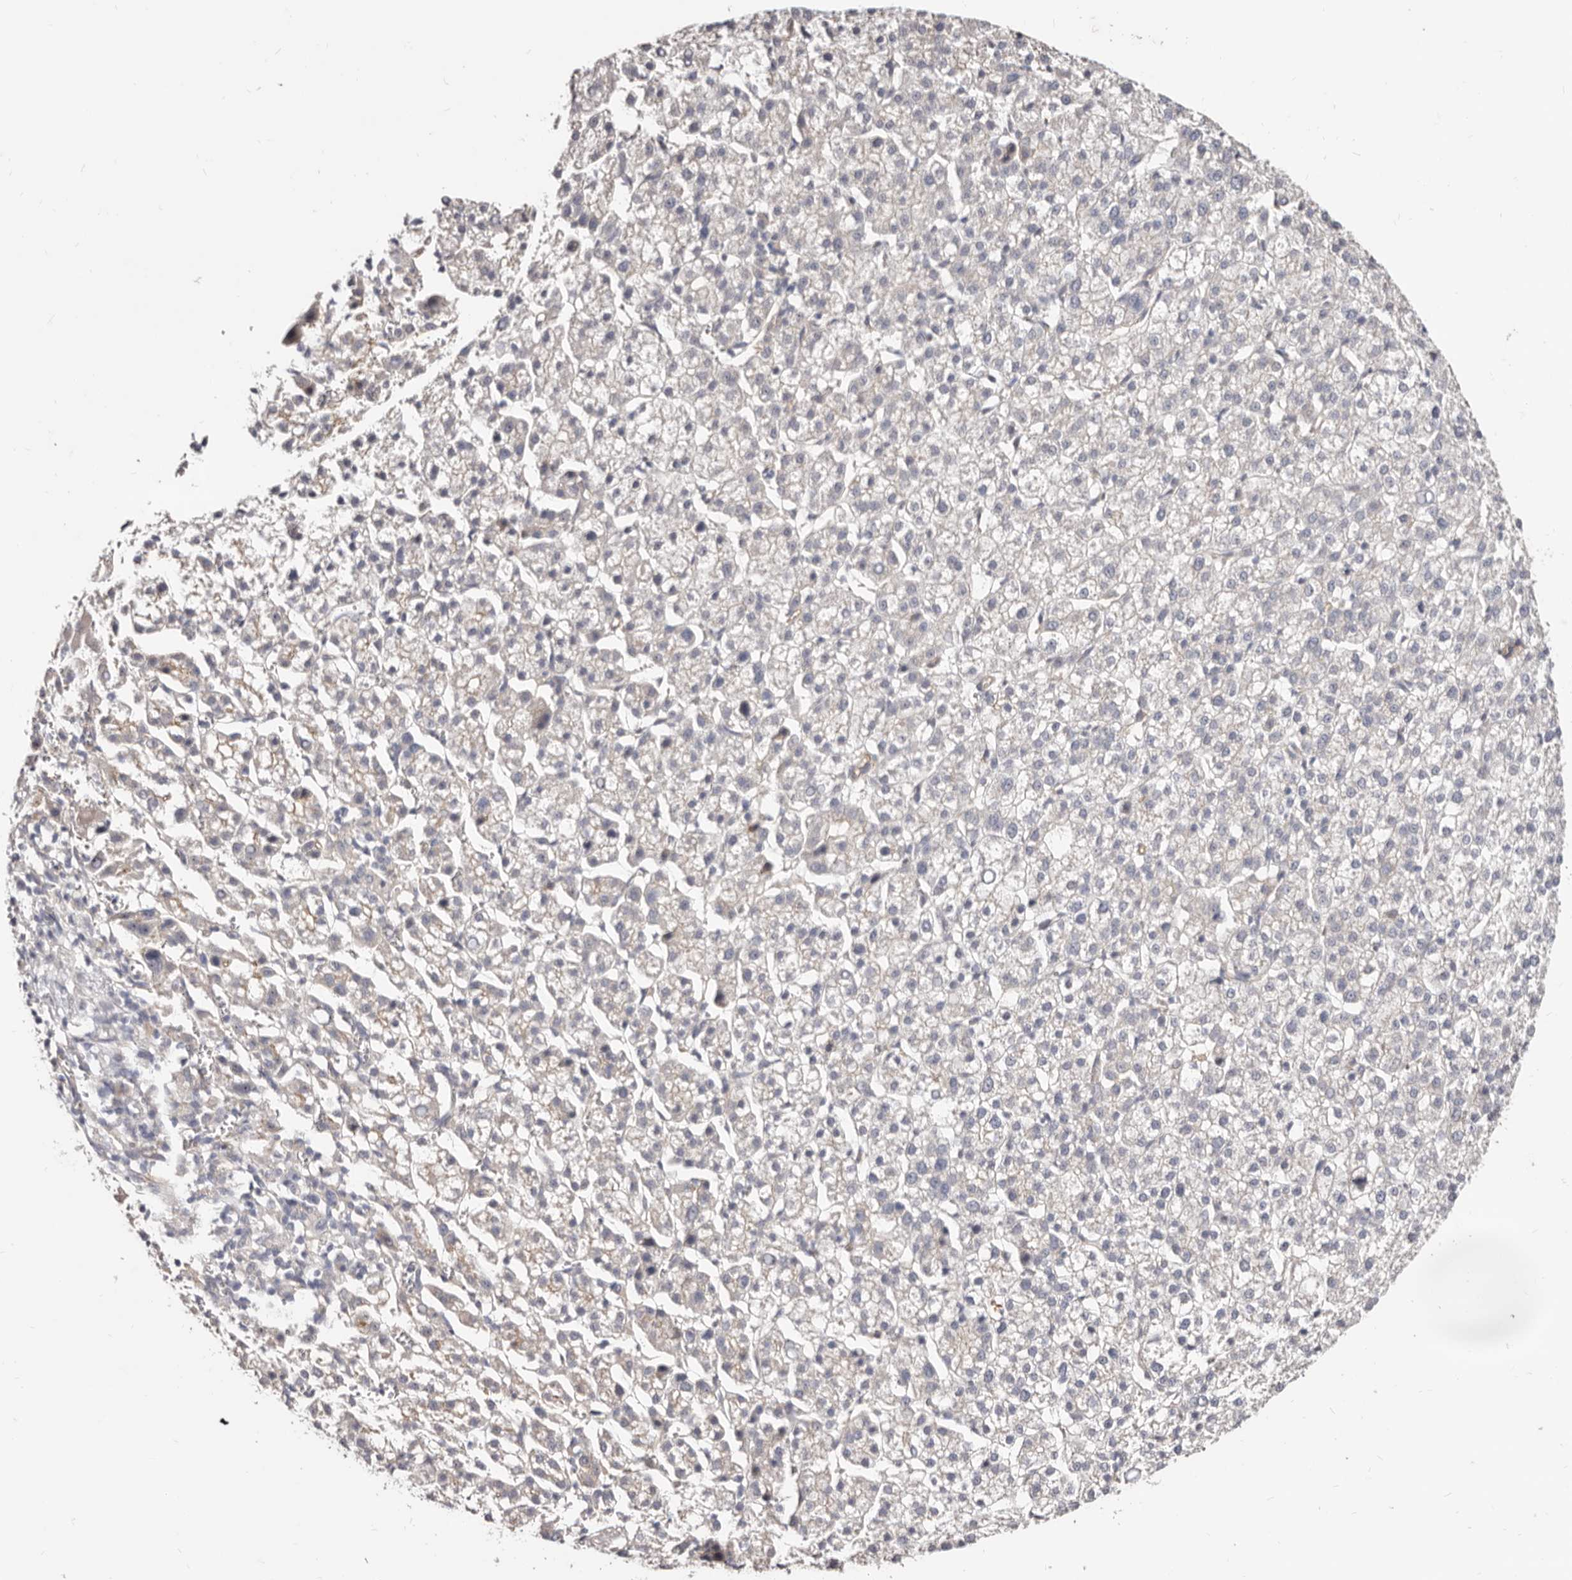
{"staining": {"intensity": "negative", "quantity": "none", "location": "none"}, "tissue": "liver cancer", "cell_type": "Tumor cells", "image_type": "cancer", "snomed": [{"axis": "morphology", "description": "Carcinoma, Hepatocellular, NOS"}, {"axis": "topography", "description": "Liver"}], "caption": "Micrograph shows no significant protein positivity in tumor cells of liver cancer (hepatocellular carcinoma). (Stains: DAB (3,3'-diaminobenzidine) immunohistochemistry with hematoxylin counter stain, Microscopy: brightfield microscopy at high magnification).", "gene": "GPATCH4", "patient": {"sex": "female", "age": 58}}